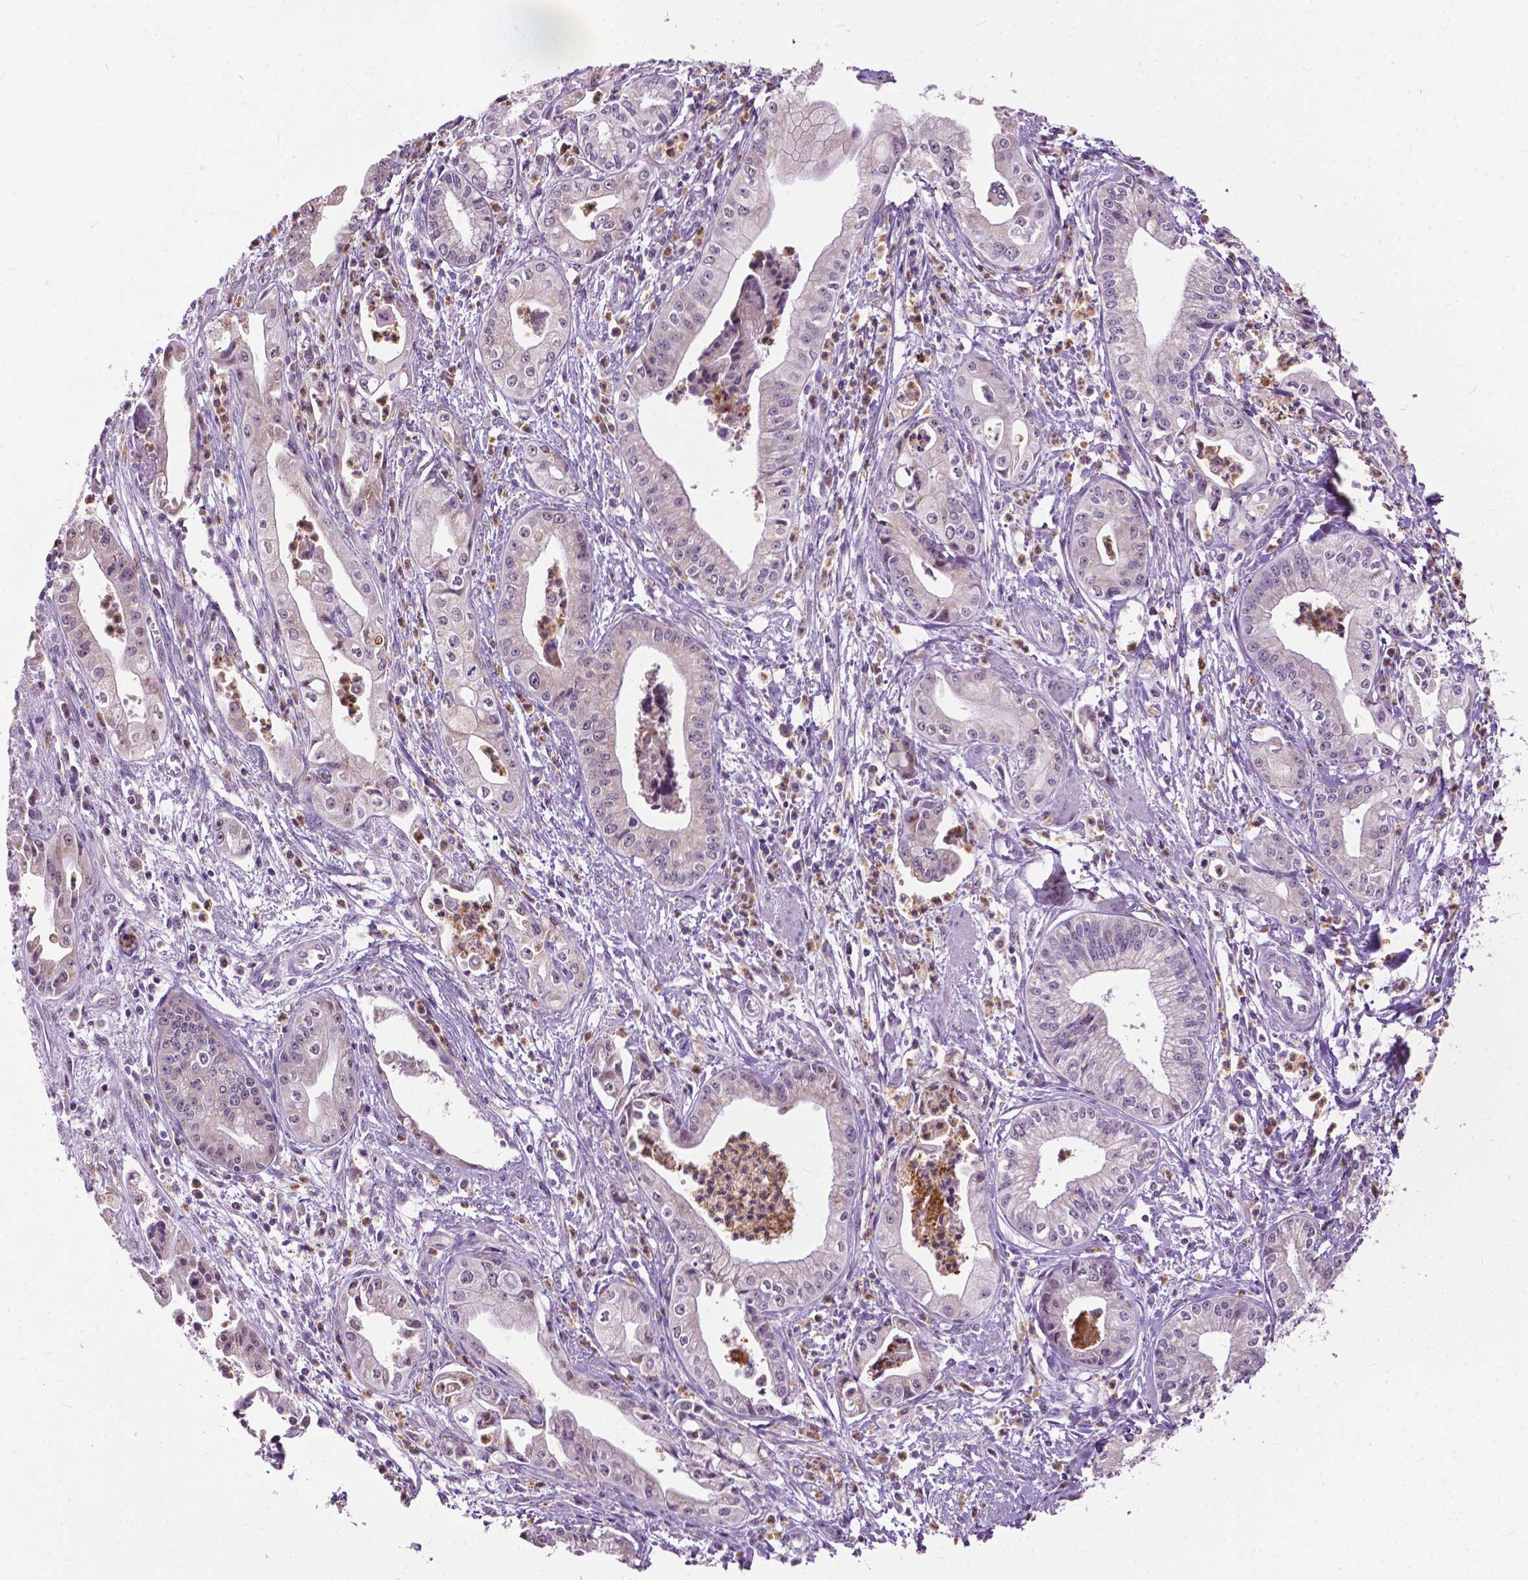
{"staining": {"intensity": "negative", "quantity": "none", "location": "none"}, "tissue": "pancreatic cancer", "cell_type": "Tumor cells", "image_type": "cancer", "snomed": [{"axis": "morphology", "description": "Adenocarcinoma, NOS"}, {"axis": "topography", "description": "Pancreas"}], "caption": "An IHC histopathology image of pancreatic cancer is shown. There is no staining in tumor cells of pancreatic cancer.", "gene": "TTC9B", "patient": {"sex": "female", "age": 65}}